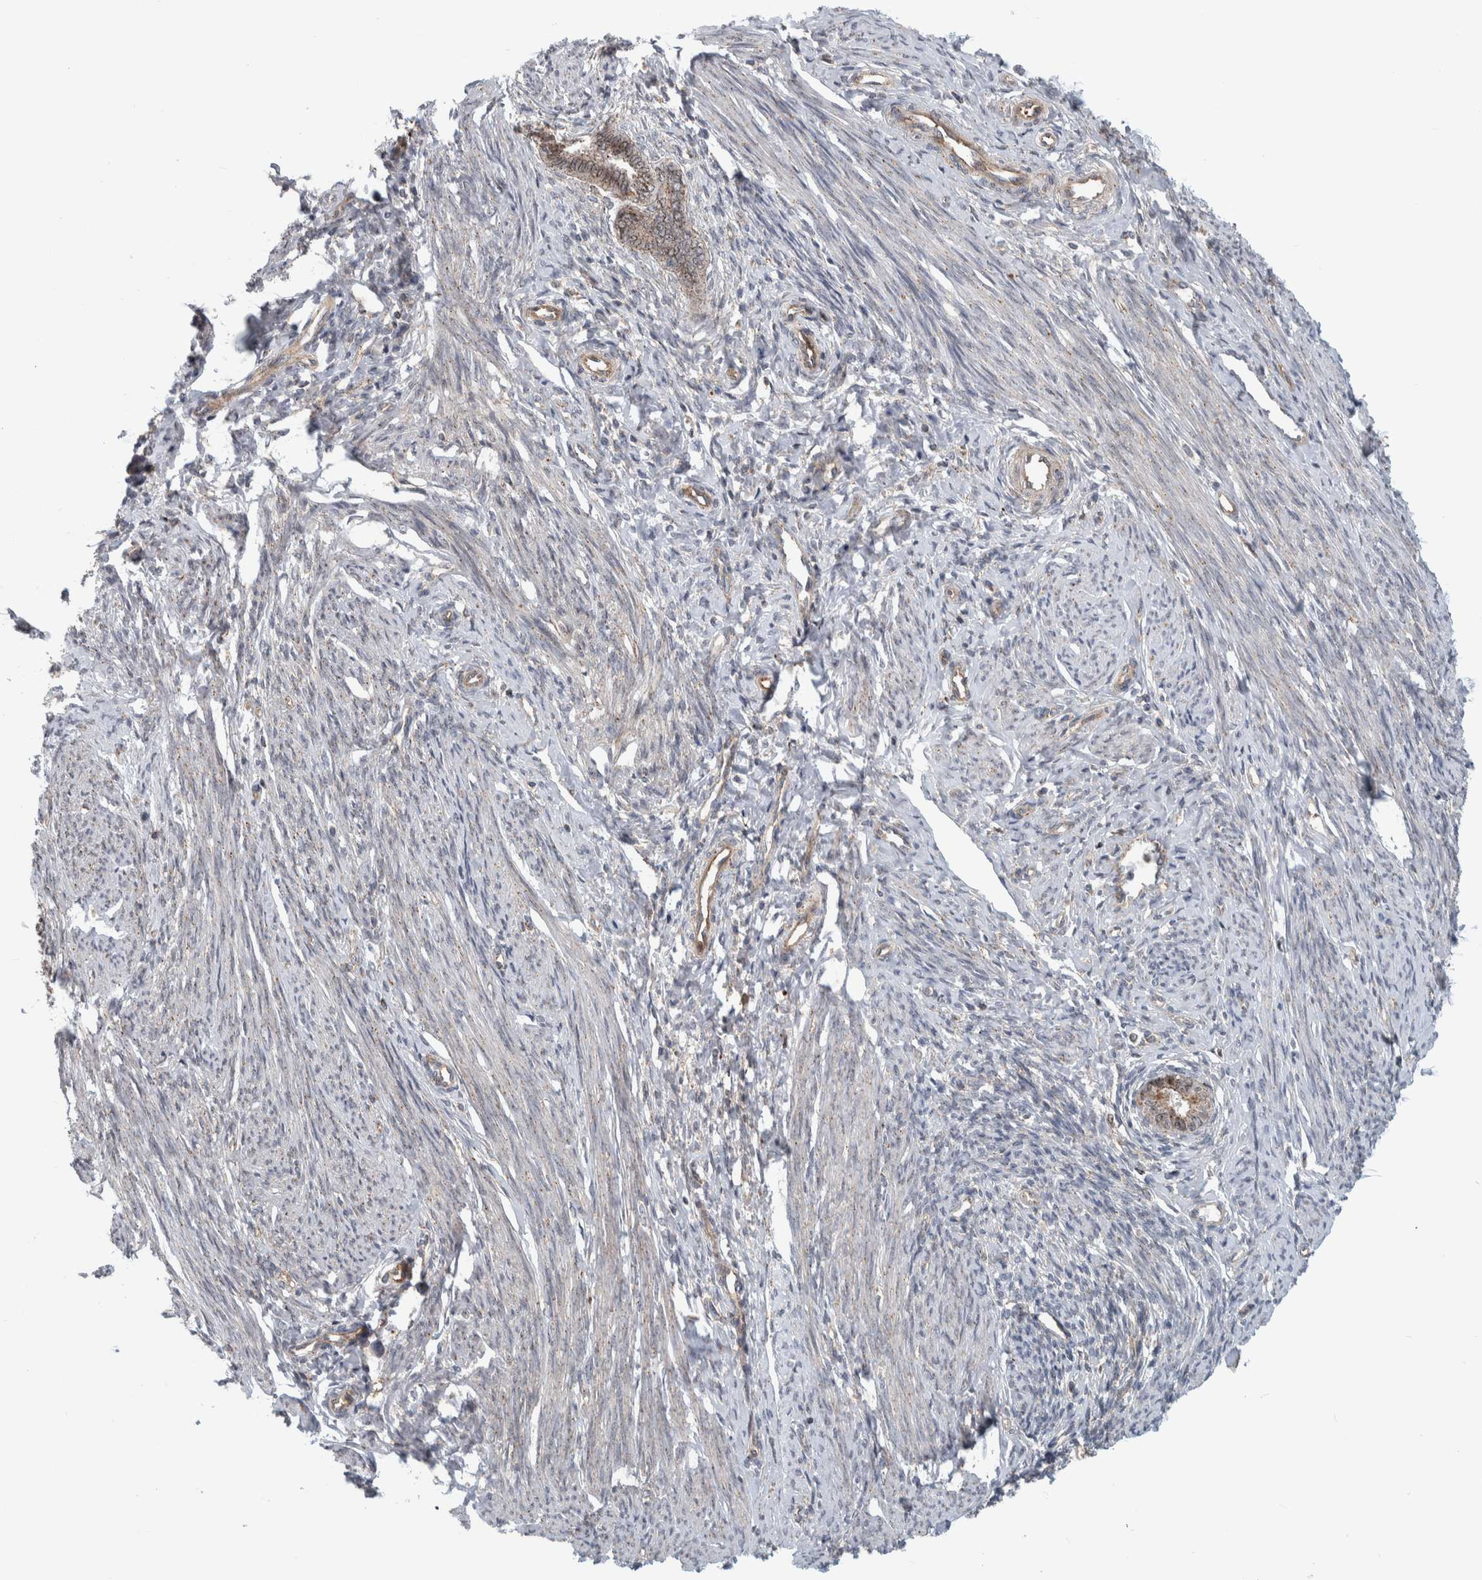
{"staining": {"intensity": "weak", "quantity": "<25%", "location": "cytoplasmic/membranous"}, "tissue": "endometrium", "cell_type": "Cells in endometrial stroma", "image_type": "normal", "snomed": [{"axis": "morphology", "description": "Normal tissue, NOS"}, {"axis": "topography", "description": "Endometrium"}], "caption": "Benign endometrium was stained to show a protein in brown. There is no significant expression in cells in endometrial stroma. (DAB IHC with hematoxylin counter stain).", "gene": "MSL1", "patient": {"sex": "female", "age": 56}}